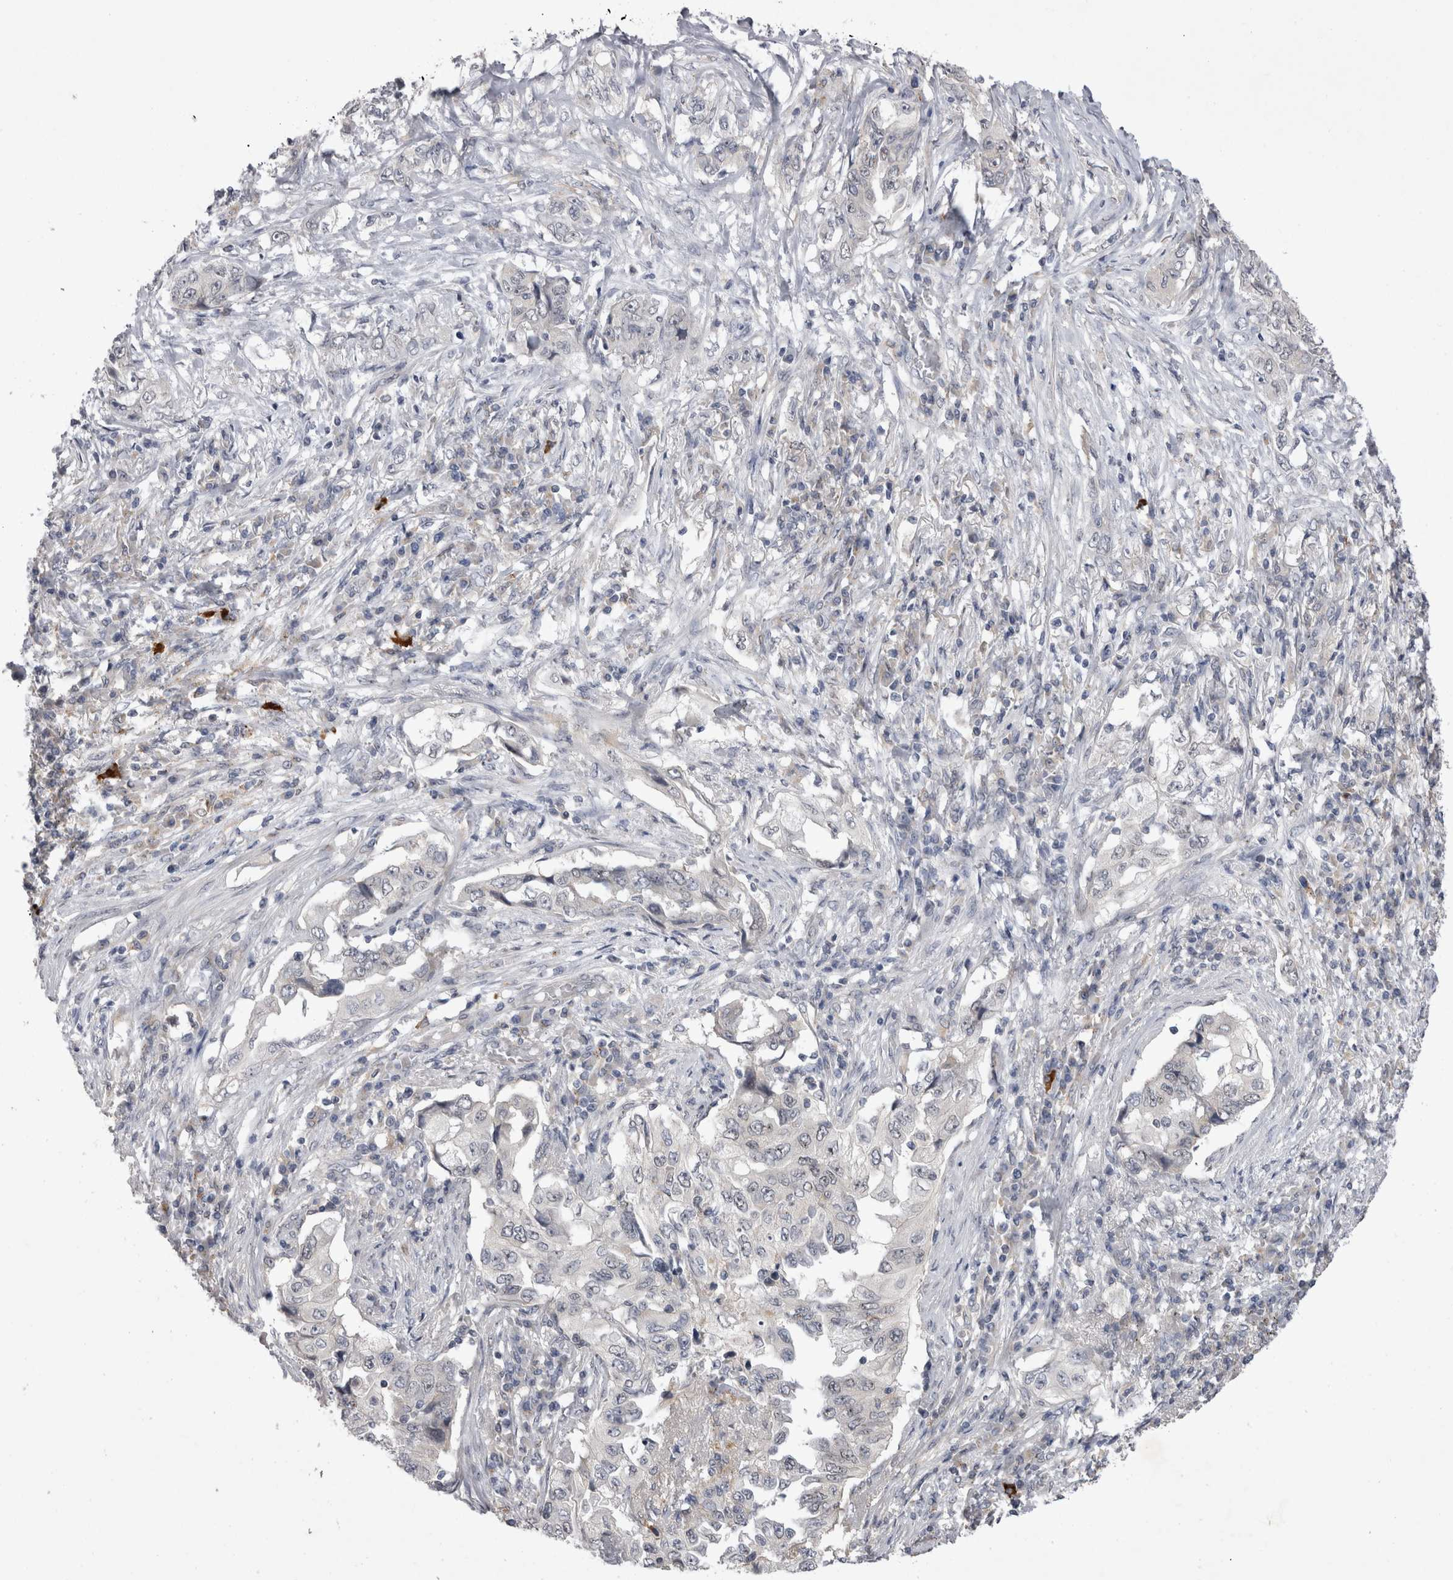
{"staining": {"intensity": "negative", "quantity": "none", "location": "none"}, "tissue": "lung cancer", "cell_type": "Tumor cells", "image_type": "cancer", "snomed": [{"axis": "morphology", "description": "Adenocarcinoma, NOS"}, {"axis": "topography", "description": "Lung"}], "caption": "DAB (3,3'-diaminobenzidine) immunohistochemical staining of lung adenocarcinoma demonstrates no significant expression in tumor cells.", "gene": "CTBS", "patient": {"sex": "female", "age": 51}}